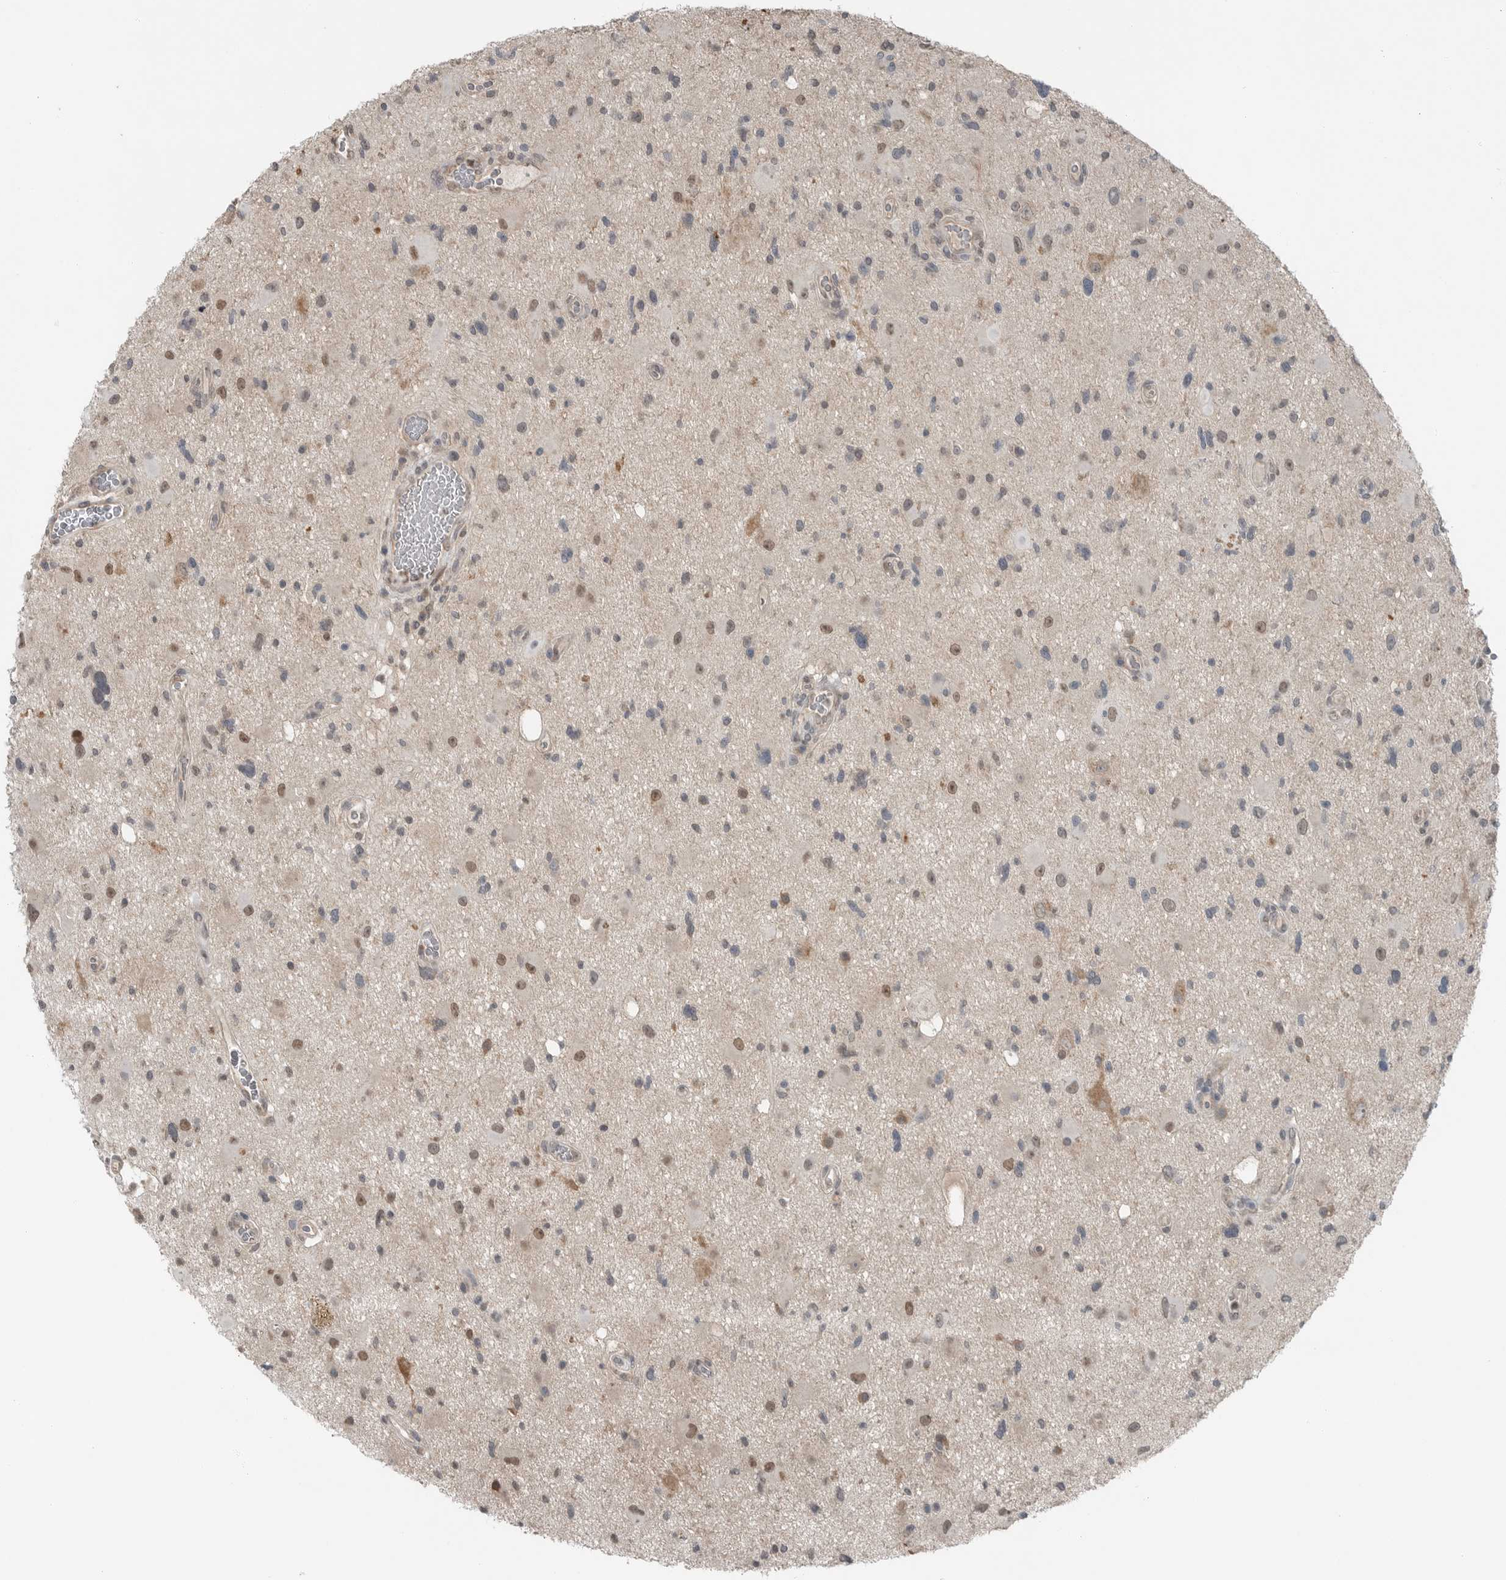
{"staining": {"intensity": "moderate", "quantity": "<25%", "location": "nuclear"}, "tissue": "glioma", "cell_type": "Tumor cells", "image_type": "cancer", "snomed": [{"axis": "morphology", "description": "Glioma, malignant, High grade"}, {"axis": "topography", "description": "Brain"}], "caption": "Protein expression analysis of glioma displays moderate nuclear positivity in approximately <25% of tumor cells. The protein of interest is shown in brown color, while the nuclei are stained blue.", "gene": "MFAP3L", "patient": {"sex": "male", "age": 33}}